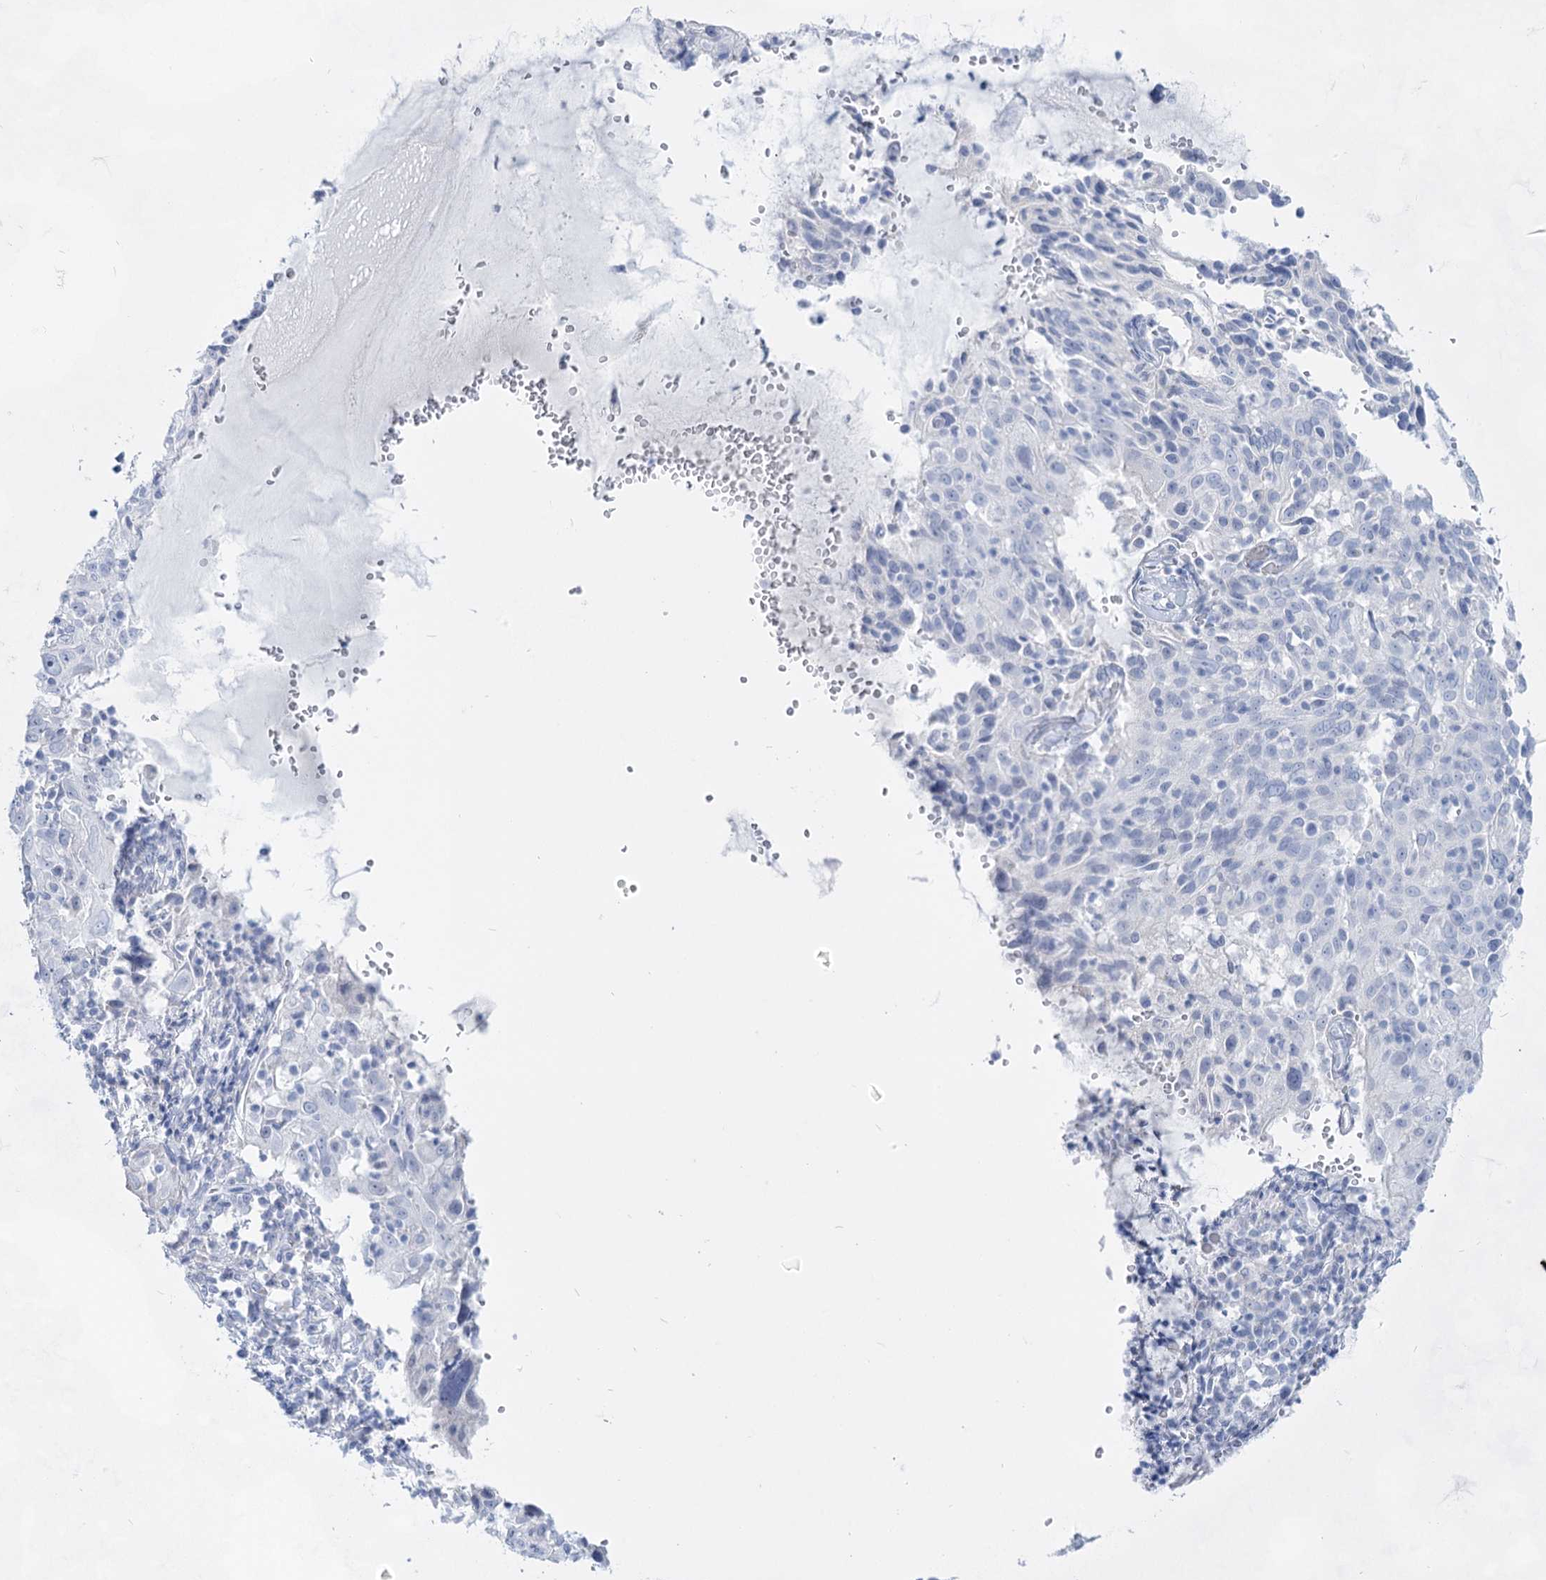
{"staining": {"intensity": "negative", "quantity": "none", "location": "none"}, "tissue": "cervical cancer", "cell_type": "Tumor cells", "image_type": "cancer", "snomed": [{"axis": "morphology", "description": "Squamous cell carcinoma, NOS"}, {"axis": "topography", "description": "Cervix"}], "caption": "DAB immunohistochemical staining of human cervical cancer reveals no significant staining in tumor cells.", "gene": "ACRV1", "patient": {"sex": "female", "age": 31}}